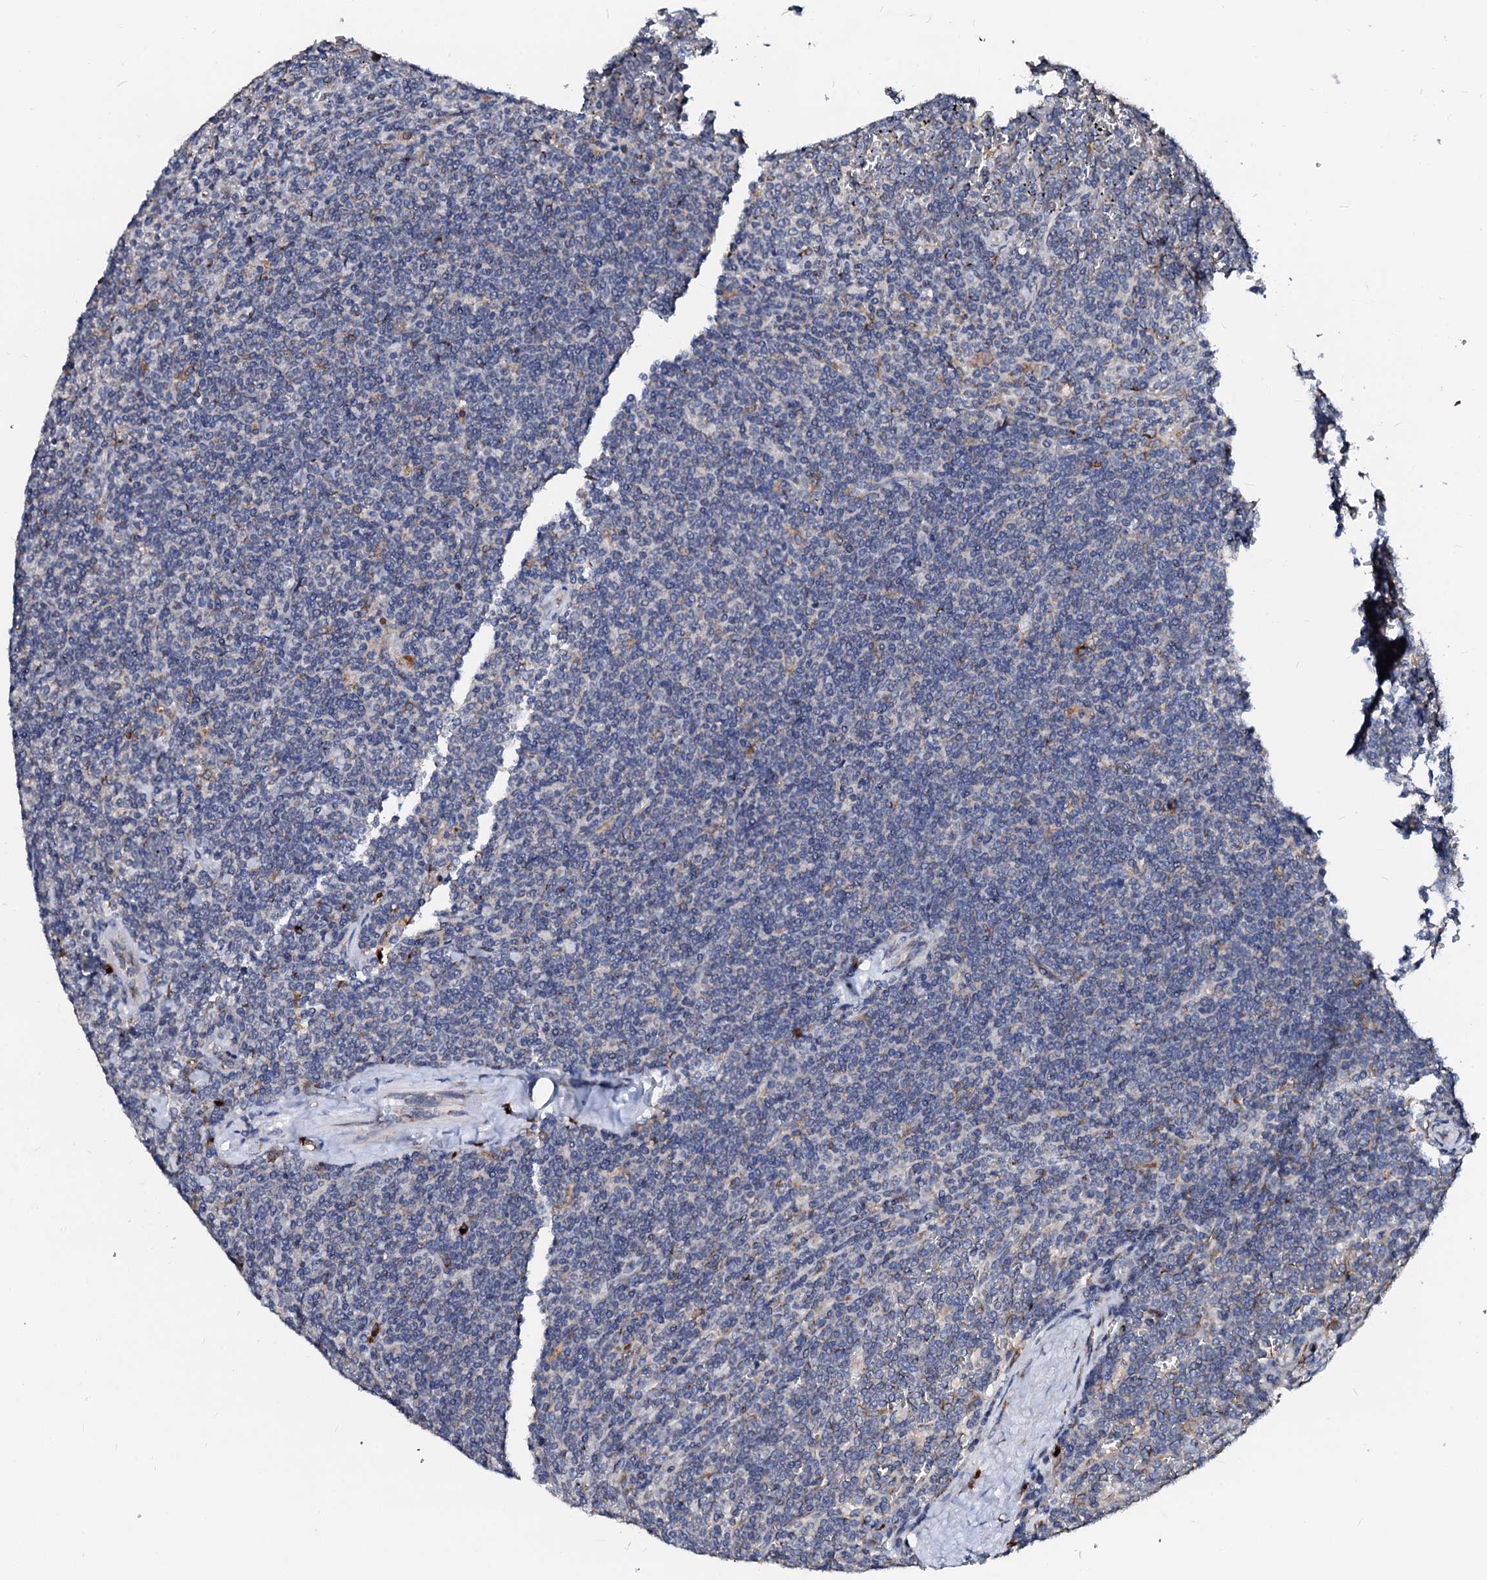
{"staining": {"intensity": "negative", "quantity": "none", "location": "none"}, "tissue": "lymphoma", "cell_type": "Tumor cells", "image_type": "cancer", "snomed": [{"axis": "morphology", "description": "Malignant lymphoma, non-Hodgkin's type, Low grade"}, {"axis": "topography", "description": "Spleen"}], "caption": "The immunohistochemistry photomicrograph has no significant expression in tumor cells of lymphoma tissue.", "gene": "LMAN1", "patient": {"sex": "female", "age": 19}}